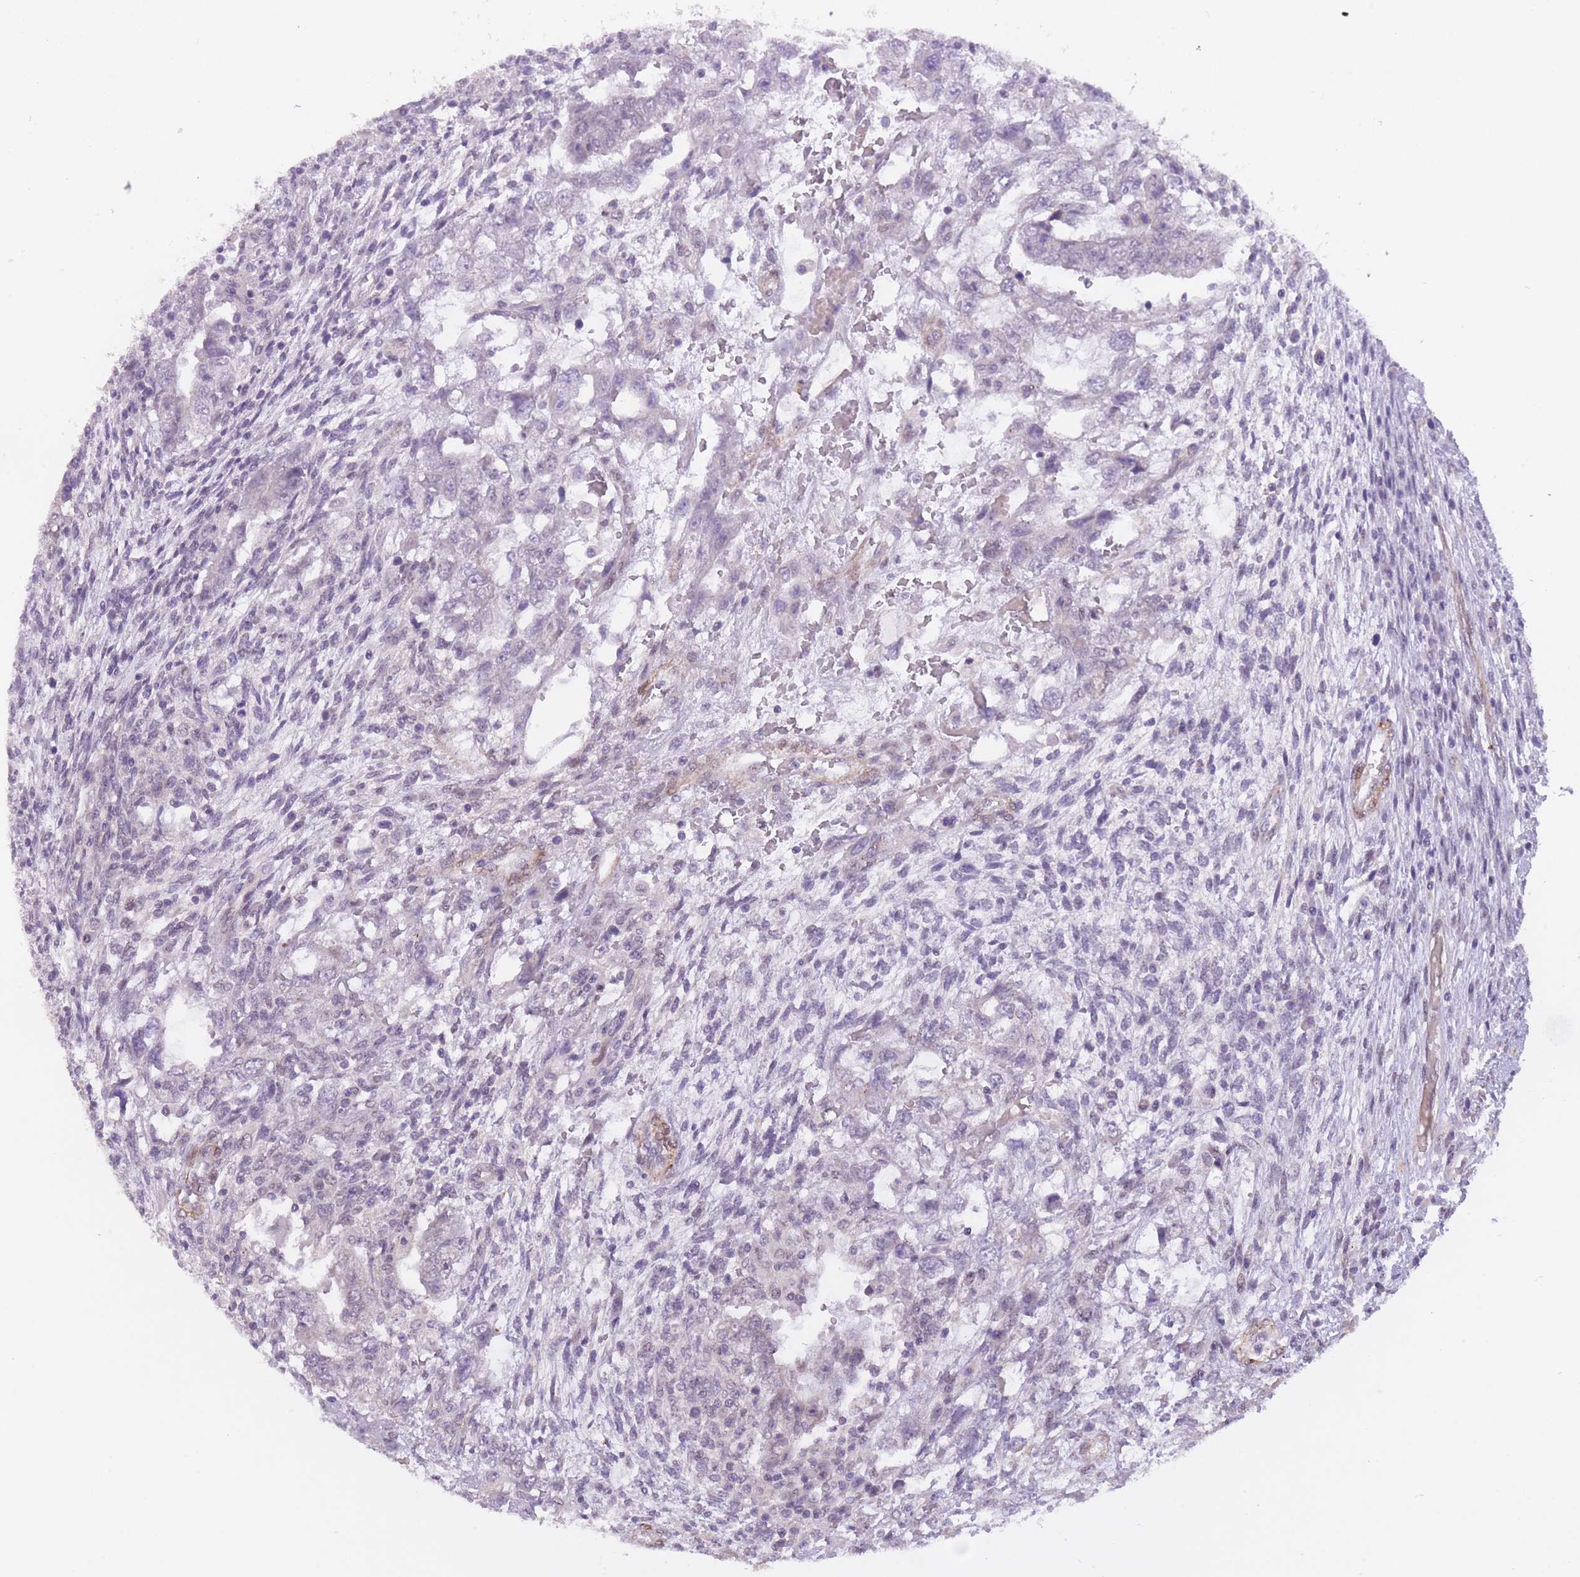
{"staining": {"intensity": "negative", "quantity": "none", "location": "none"}, "tissue": "testis cancer", "cell_type": "Tumor cells", "image_type": "cancer", "snomed": [{"axis": "morphology", "description": "Carcinoma, Embryonal, NOS"}, {"axis": "topography", "description": "Testis"}], "caption": "Photomicrograph shows no significant protein staining in tumor cells of embryonal carcinoma (testis).", "gene": "CBX6", "patient": {"sex": "male", "age": 26}}